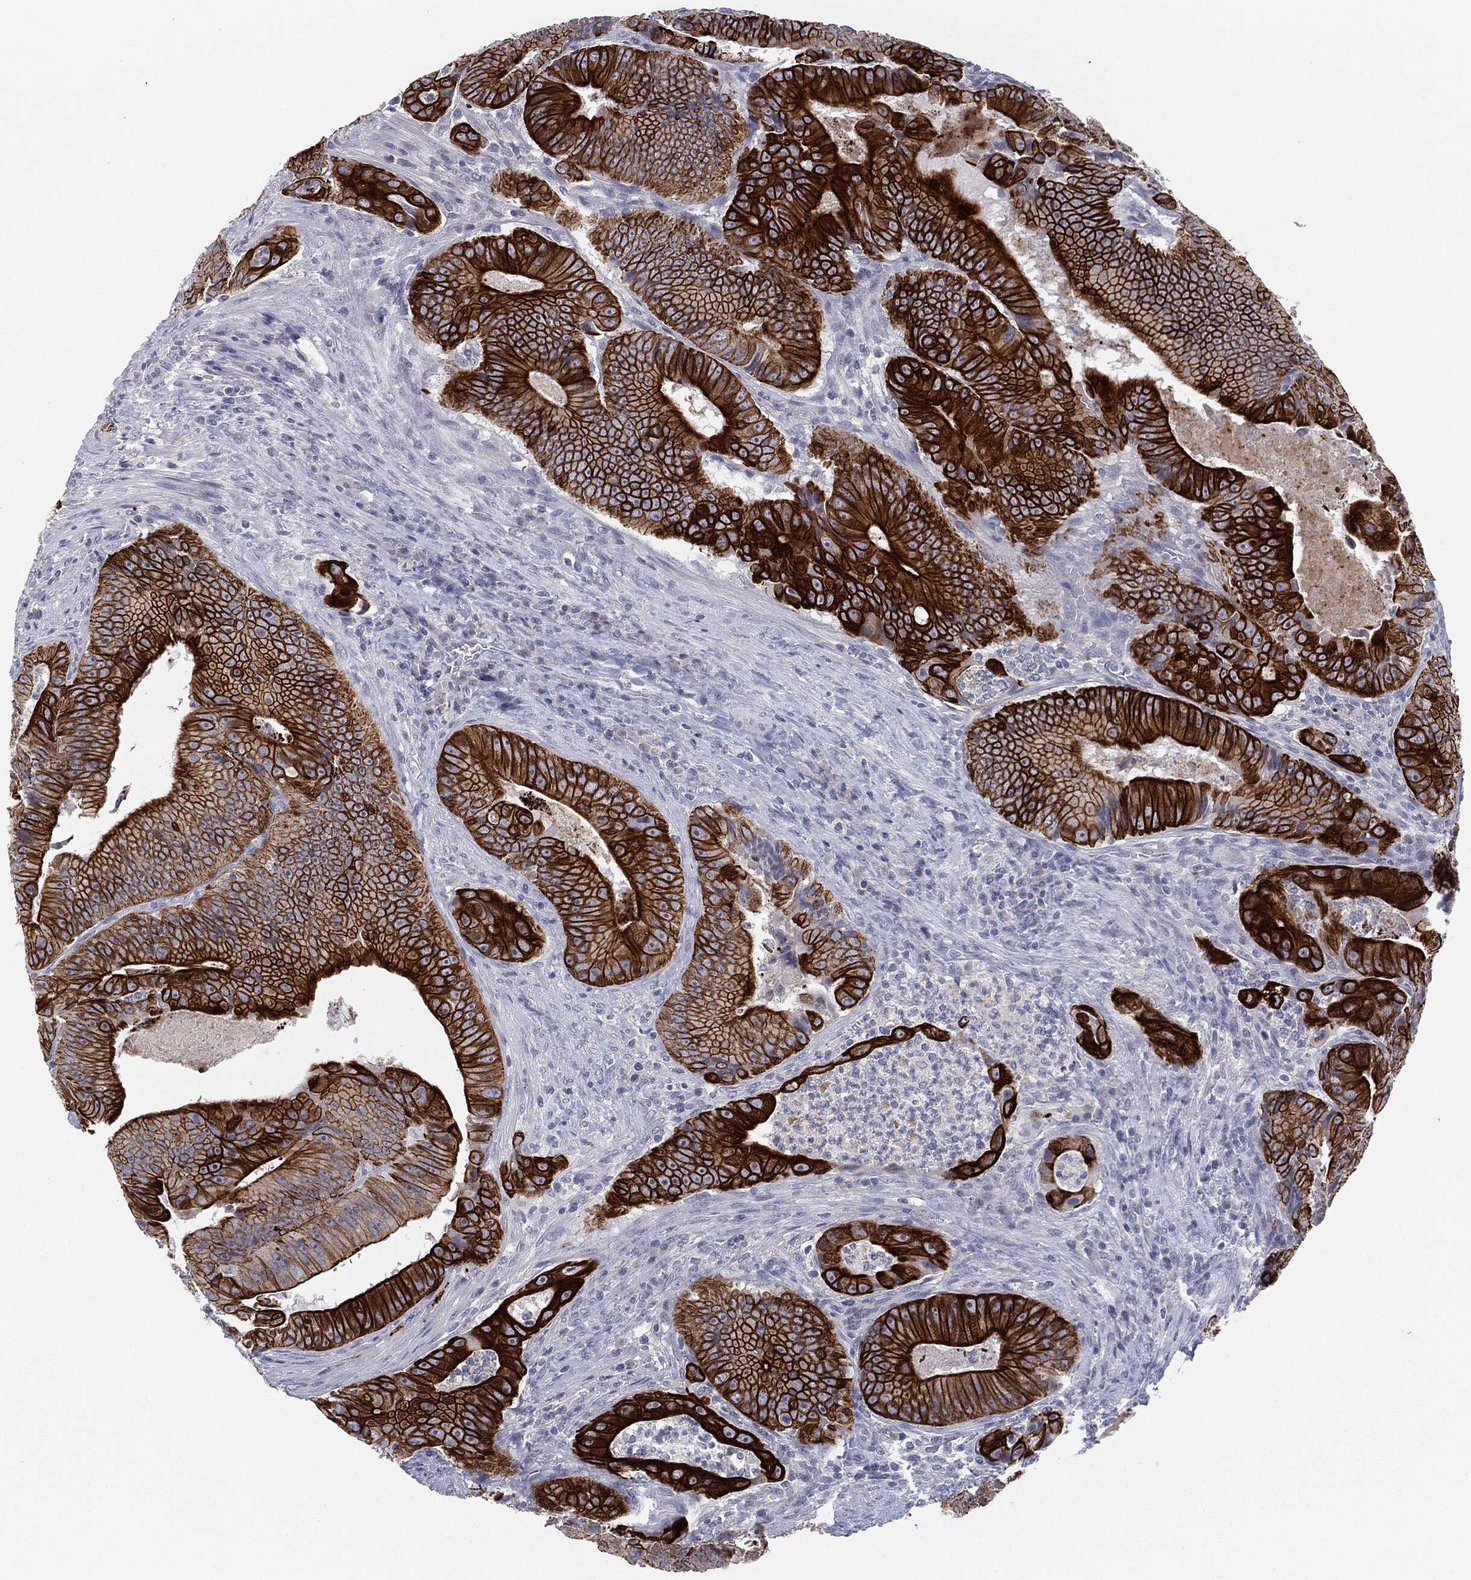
{"staining": {"intensity": "strong", "quantity": ">75%", "location": "cytoplasmic/membranous"}, "tissue": "colorectal cancer", "cell_type": "Tumor cells", "image_type": "cancer", "snomed": [{"axis": "morphology", "description": "Adenocarcinoma, NOS"}, {"axis": "topography", "description": "Colon"}], "caption": "Colorectal adenocarcinoma stained for a protein (brown) shows strong cytoplasmic/membranous positive positivity in approximately >75% of tumor cells.", "gene": "MUC1", "patient": {"sex": "female", "age": 86}}